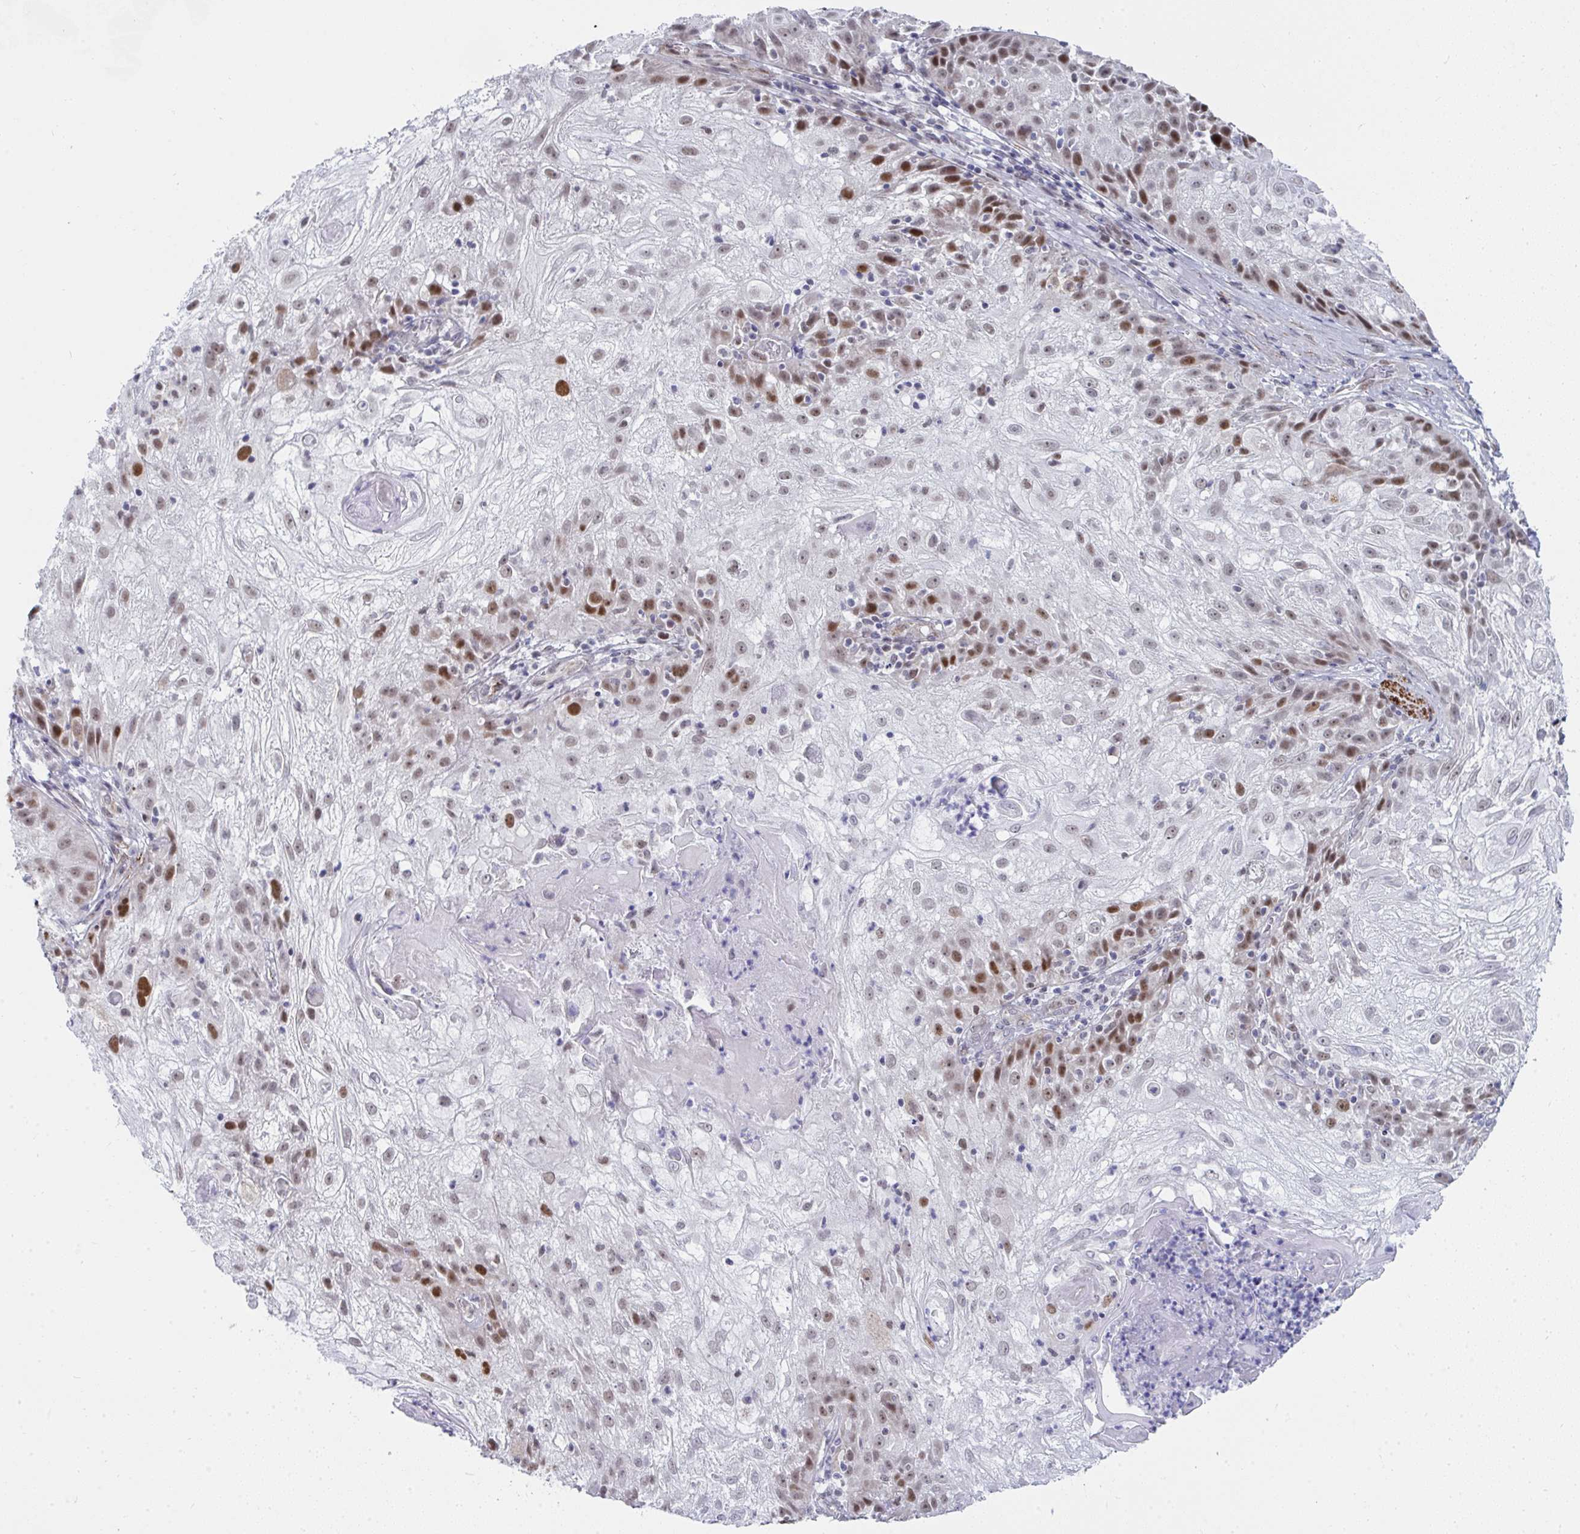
{"staining": {"intensity": "moderate", "quantity": "<25%", "location": "nuclear"}, "tissue": "skin cancer", "cell_type": "Tumor cells", "image_type": "cancer", "snomed": [{"axis": "morphology", "description": "Normal tissue, NOS"}, {"axis": "morphology", "description": "Squamous cell carcinoma, NOS"}, {"axis": "topography", "description": "Skin"}], "caption": "Protein expression analysis of human skin cancer (squamous cell carcinoma) reveals moderate nuclear positivity in about <25% of tumor cells. (DAB (3,3'-diaminobenzidine) IHC, brown staining for protein, blue staining for nuclei).", "gene": "GINS2", "patient": {"sex": "female", "age": 83}}